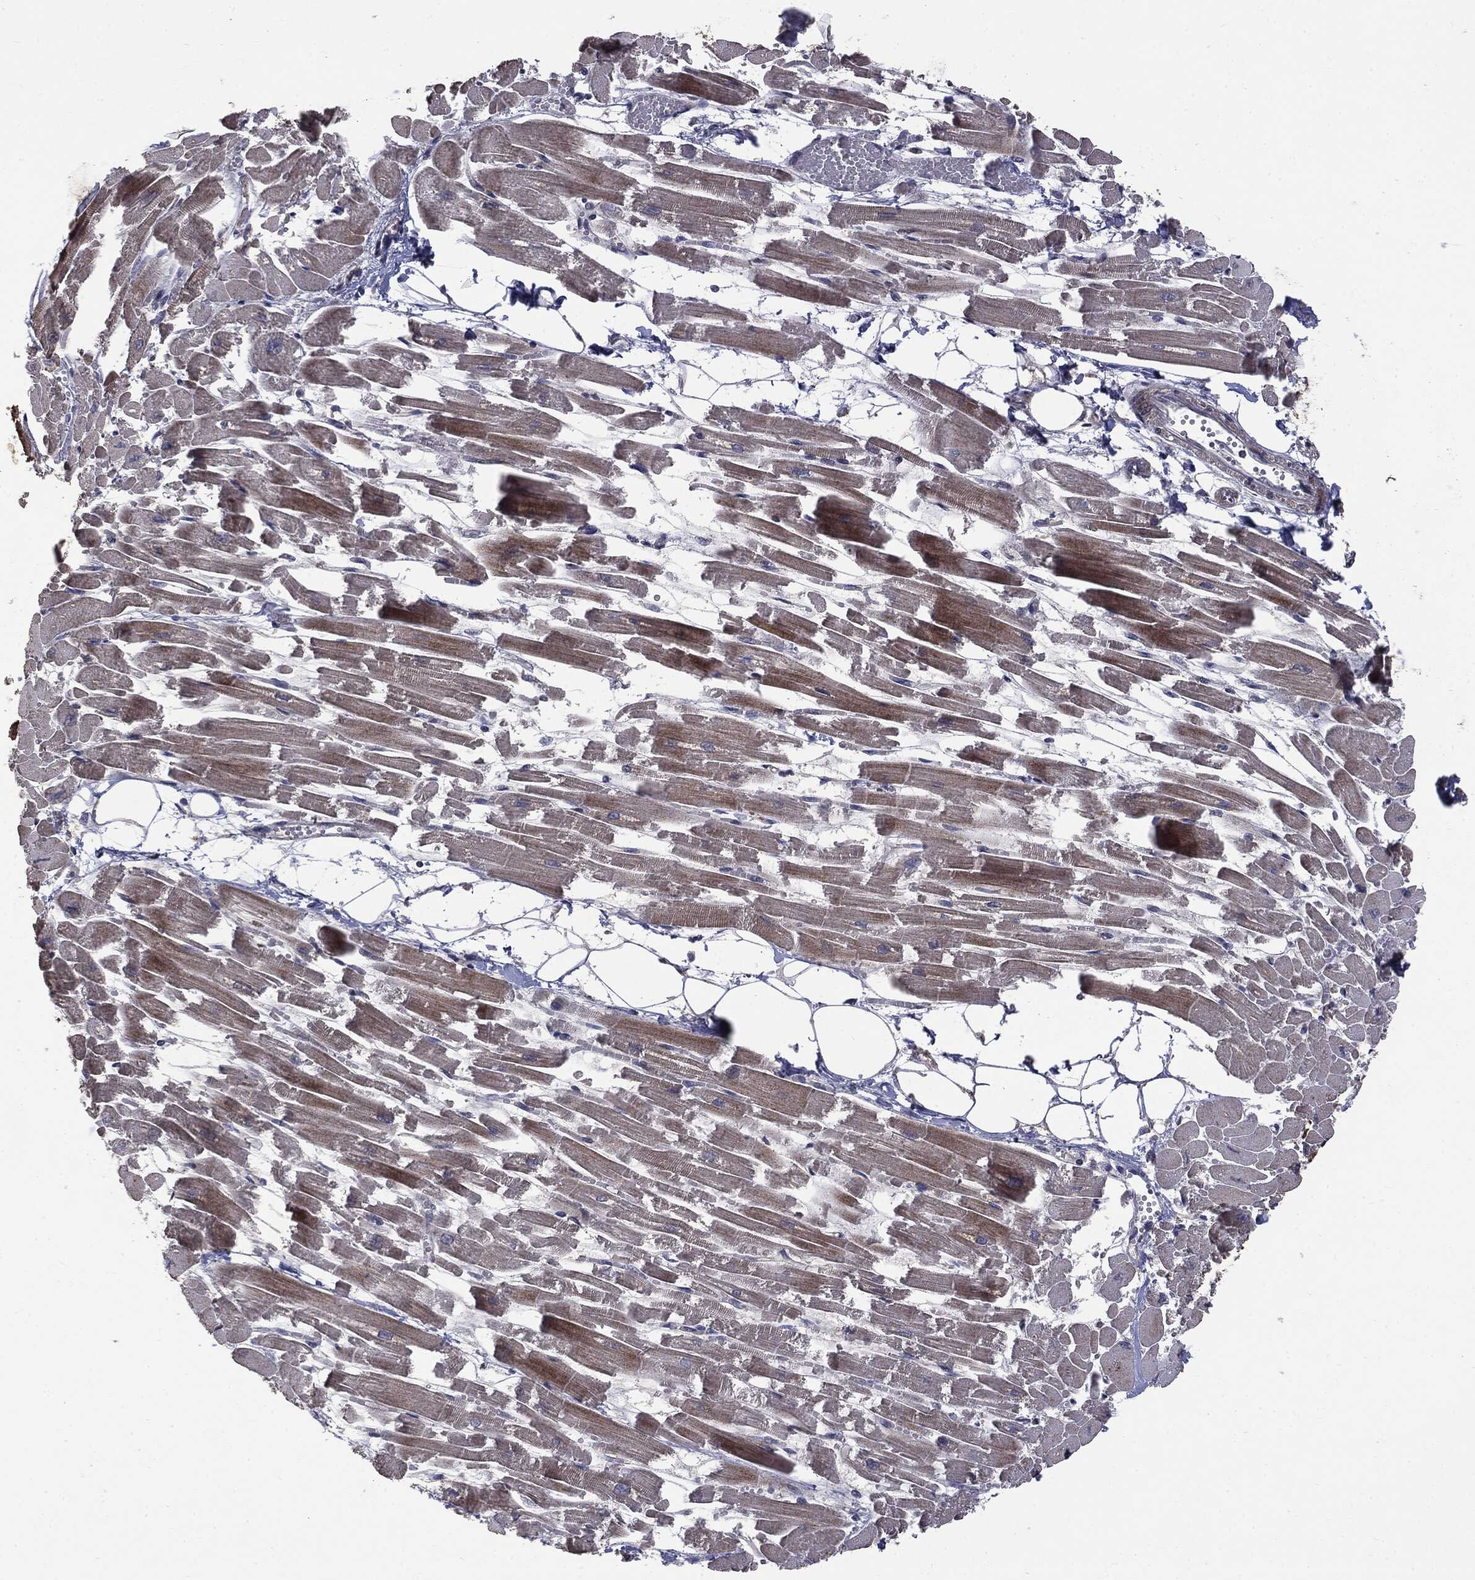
{"staining": {"intensity": "moderate", "quantity": "<25%", "location": "cytoplasmic/membranous"}, "tissue": "heart muscle", "cell_type": "Cardiomyocytes", "image_type": "normal", "snomed": [{"axis": "morphology", "description": "Normal tissue, NOS"}, {"axis": "topography", "description": "Heart"}], "caption": "Heart muscle stained with immunohistochemistry (IHC) reveals moderate cytoplasmic/membranous staining in approximately <25% of cardiomyocytes.", "gene": "MTOR", "patient": {"sex": "female", "age": 52}}